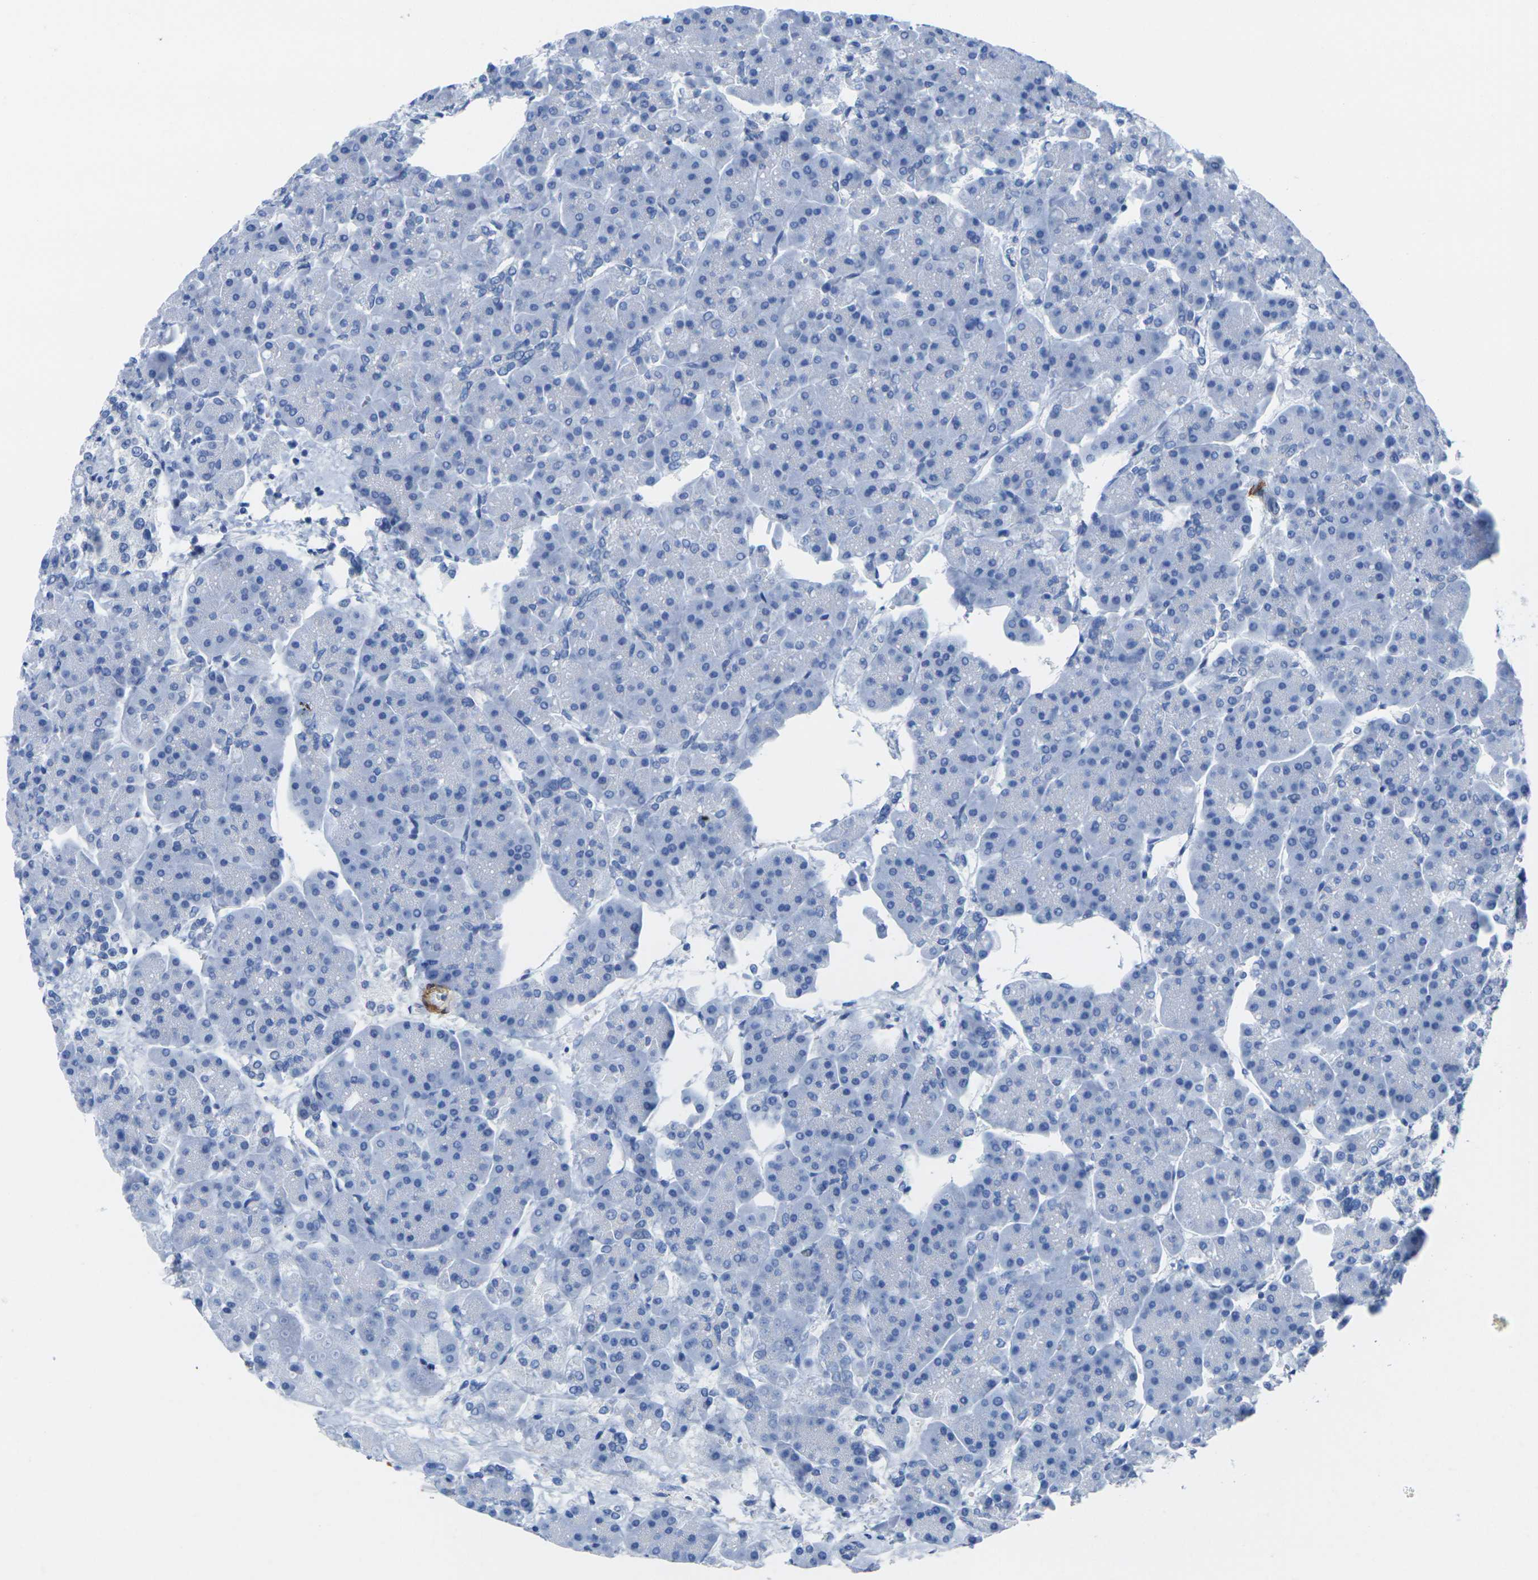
{"staining": {"intensity": "negative", "quantity": "none", "location": "none"}, "tissue": "pancreas", "cell_type": "Exocrine glandular cells", "image_type": "normal", "snomed": [{"axis": "morphology", "description": "Normal tissue, NOS"}, {"axis": "topography", "description": "Pancreas"}], "caption": "Micrograph shows no protein expression in exocrine glandular cells of normal pancreas.", "gene": "CNN1", "patient": {"sex": "female", "age": 70}}